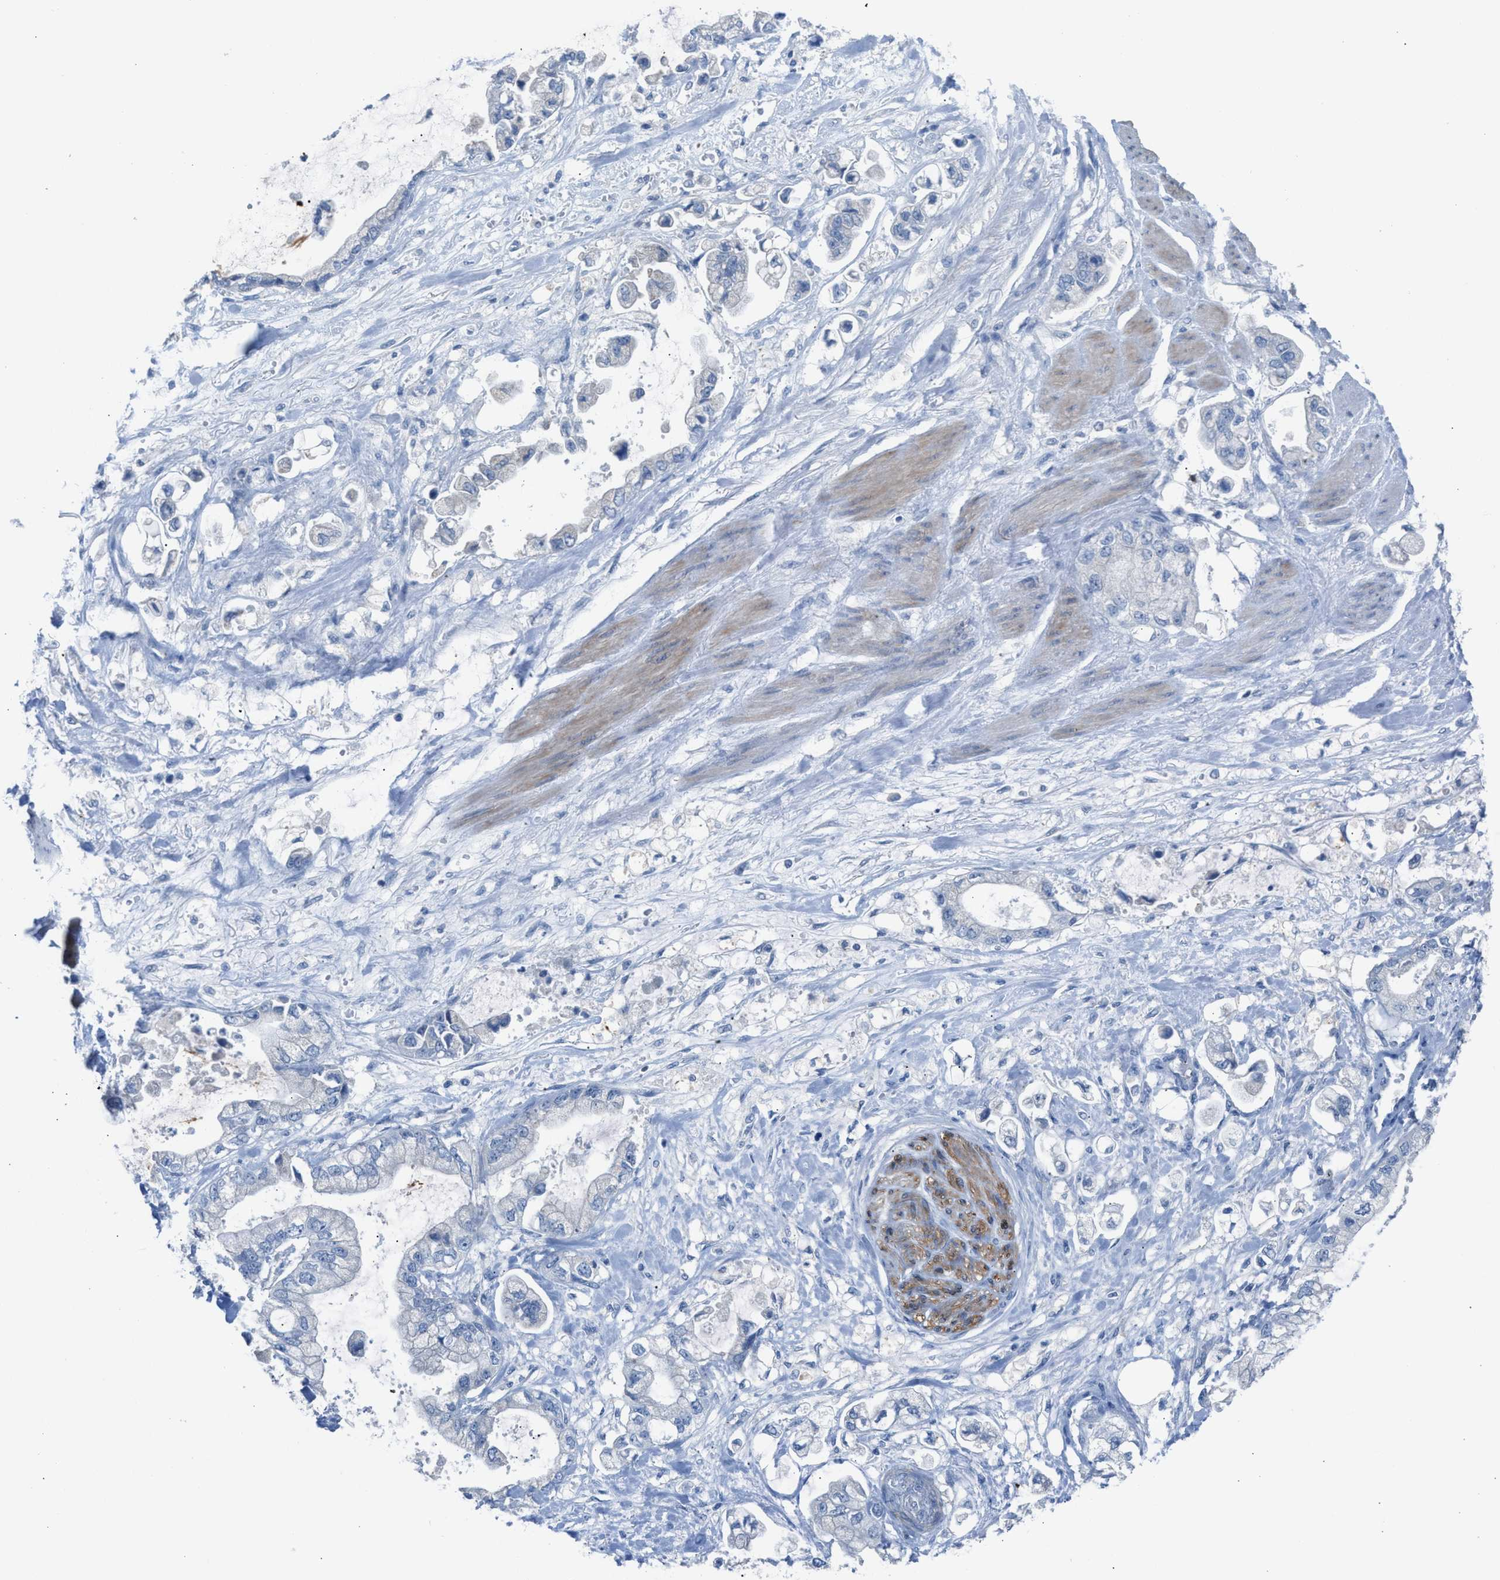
{"staining": {"intensity": "negative", "quantity": "none", "location": "none"}, "tissue": "stomach cancer", "cell_type": "Tumor cells", "image_type": "cancer", "snomed": [{"axis": "morphology", "description": "Normal tissue, NOS"}, {"axis": "morphology", "description": "Adenocarcinoma, NOS"}, {"axis": "topography", "description": "Stomach"}], "caption": "High power microscopy image of an immunohistochemistry (IHC) histopathology image of stomach cancer (adenocarcinoma), revealing no significant positivity in tumor cells.", "gene": "ASPA", "patient": {"sex": "male", "age": 62}}